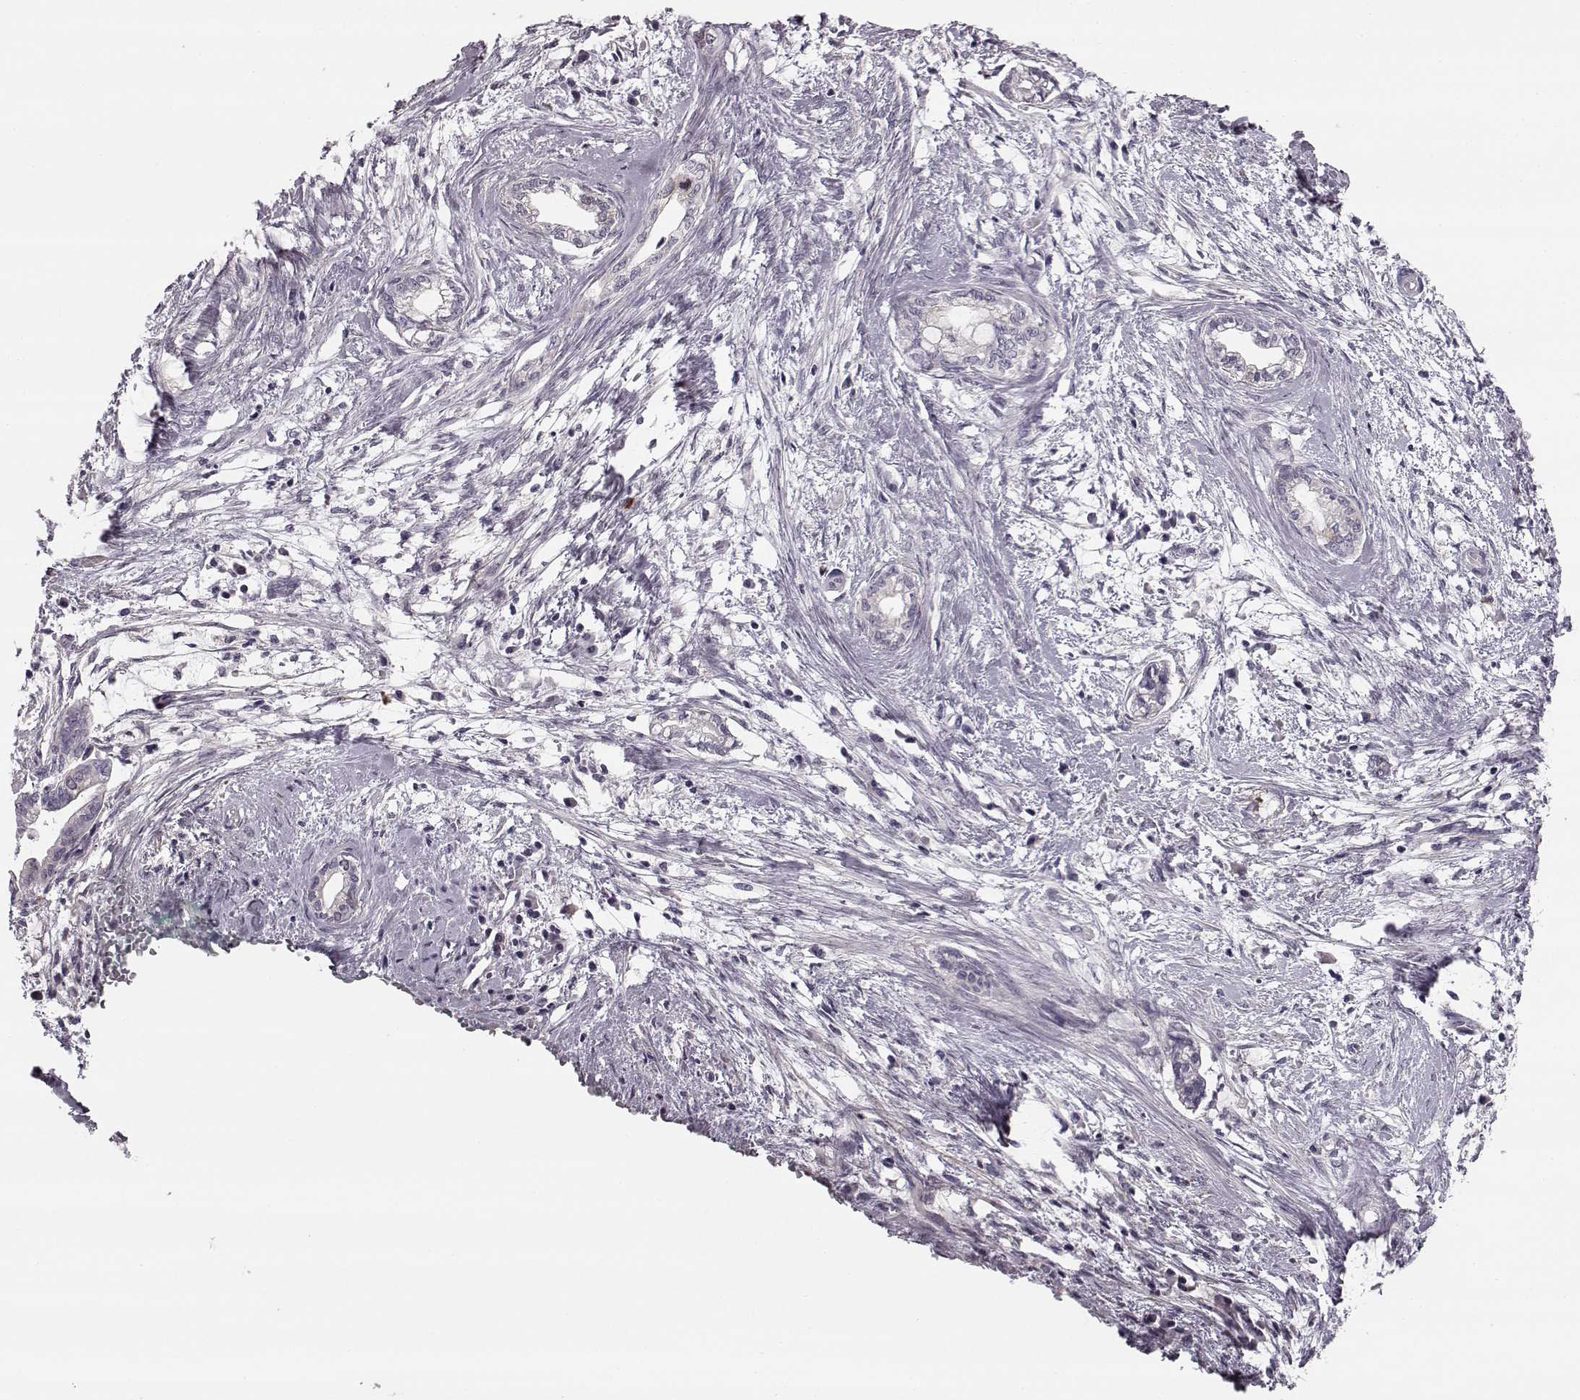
{"staining": {"intensity": "negative", "quantity": "none", "location": "none"}, "tissue": "cervical cancer", "cell_type": "Tumor cells", "image_type": "cancer", "snomed": [{"axis": "morphology", "description": "Adenocarcinoma, NOS"}, {"axis": "topography", "description": "Cervix"}], "caption": "Immunohistochemistry (IHC) of cervical cancer (adenocarcinoma) reveals no staining in tumor cells.", "gene": "HMMR", "patient": {"sex": "female", "age": 62}}